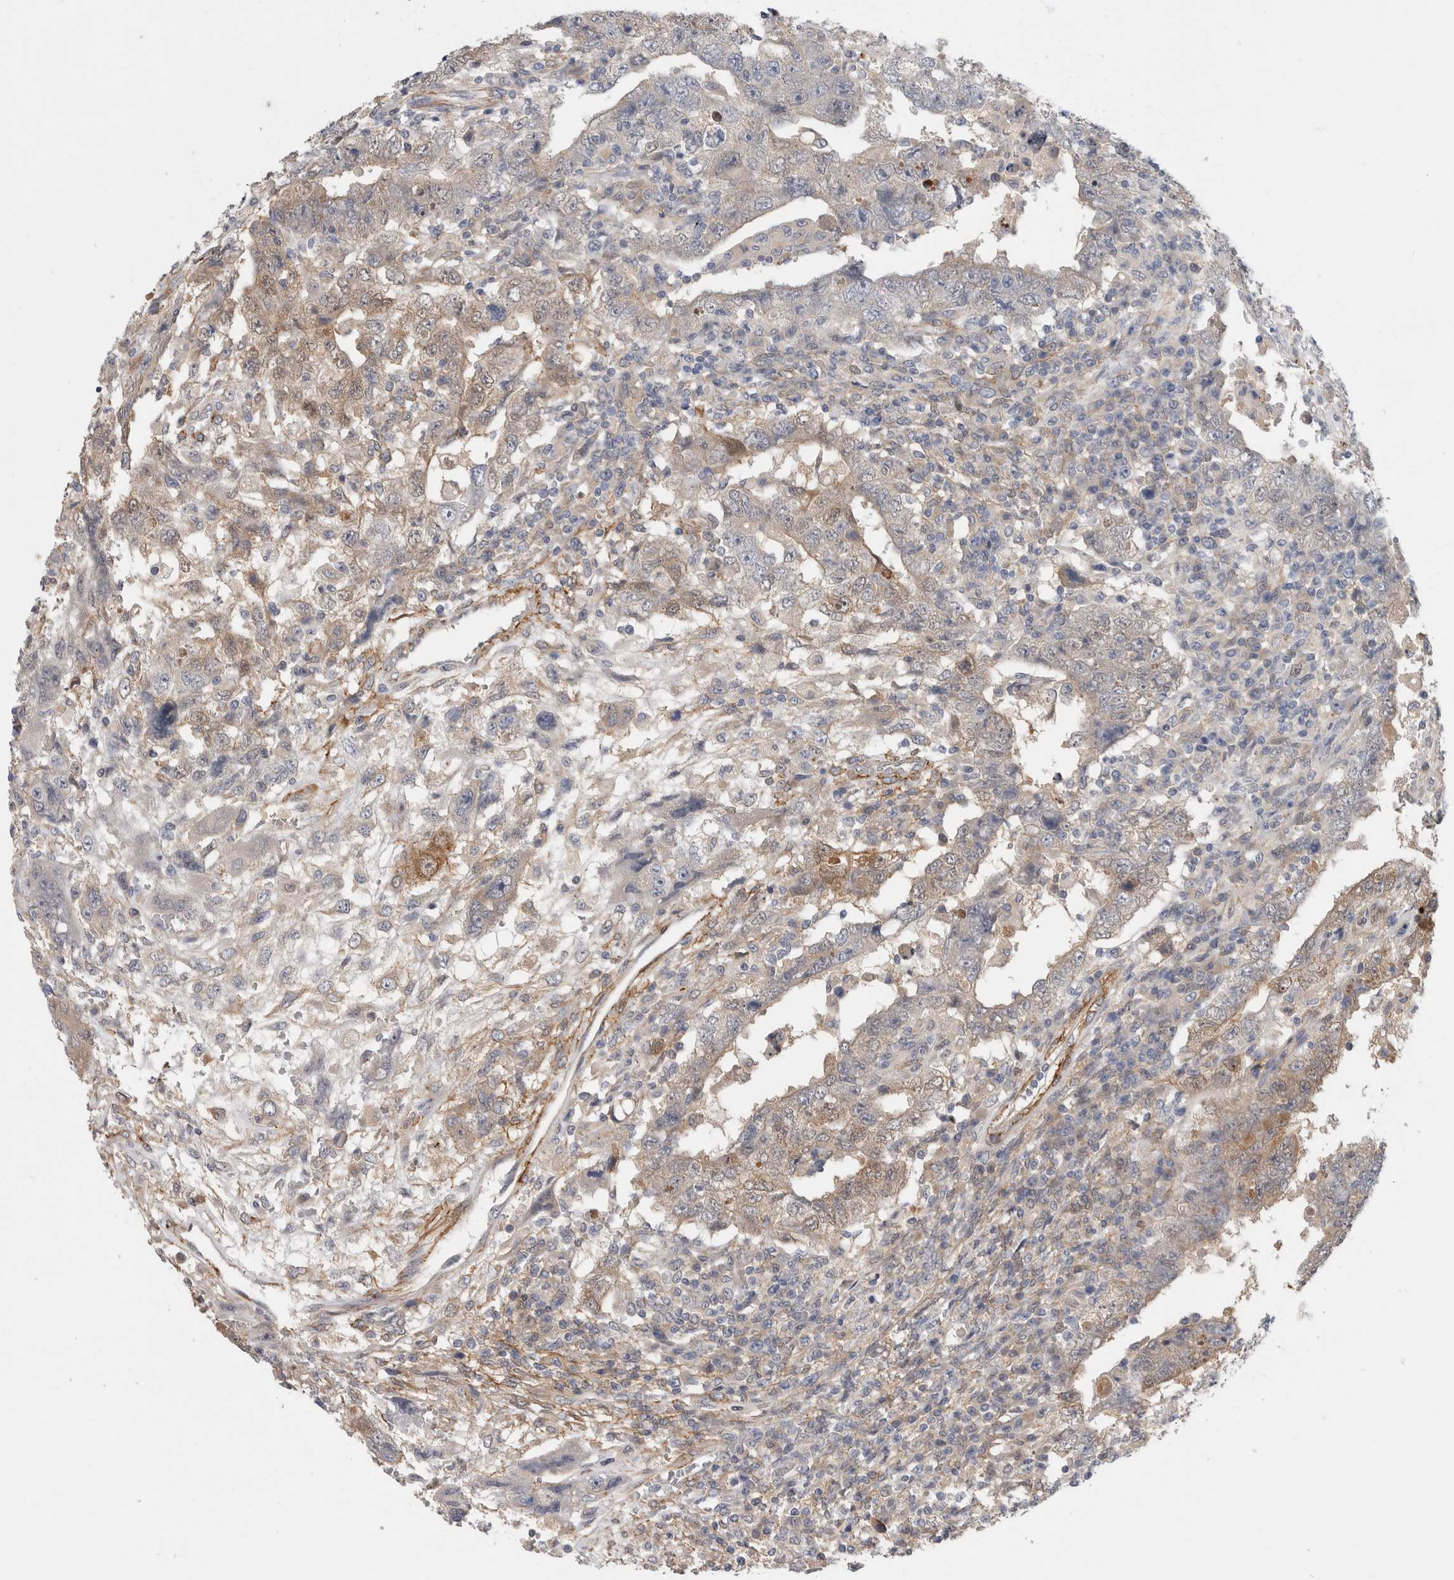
{"staining": {"intensity": "weak", "quantity": "<25%", "location": "cytoplasmic/membranous"}, "tissue": "testis cancer", "cell_type": "Tumor cells", "image_type": "cancer", "snomed": [{"axis": "morphology", "description": "Carcinoma, Embryonal, NOS"}, {"axis": "topography", "description": "Testis"}], "caption": "The immunohistochemistry histopathology image has no significant positivity in tumor cells of embryonal carcinoma (testis) tissue. (DAB (3,3'-diaminobenzidine) IHC, high magnification).", "gene": "PGM1", "patient": {"sex": "male", "age": 26}}